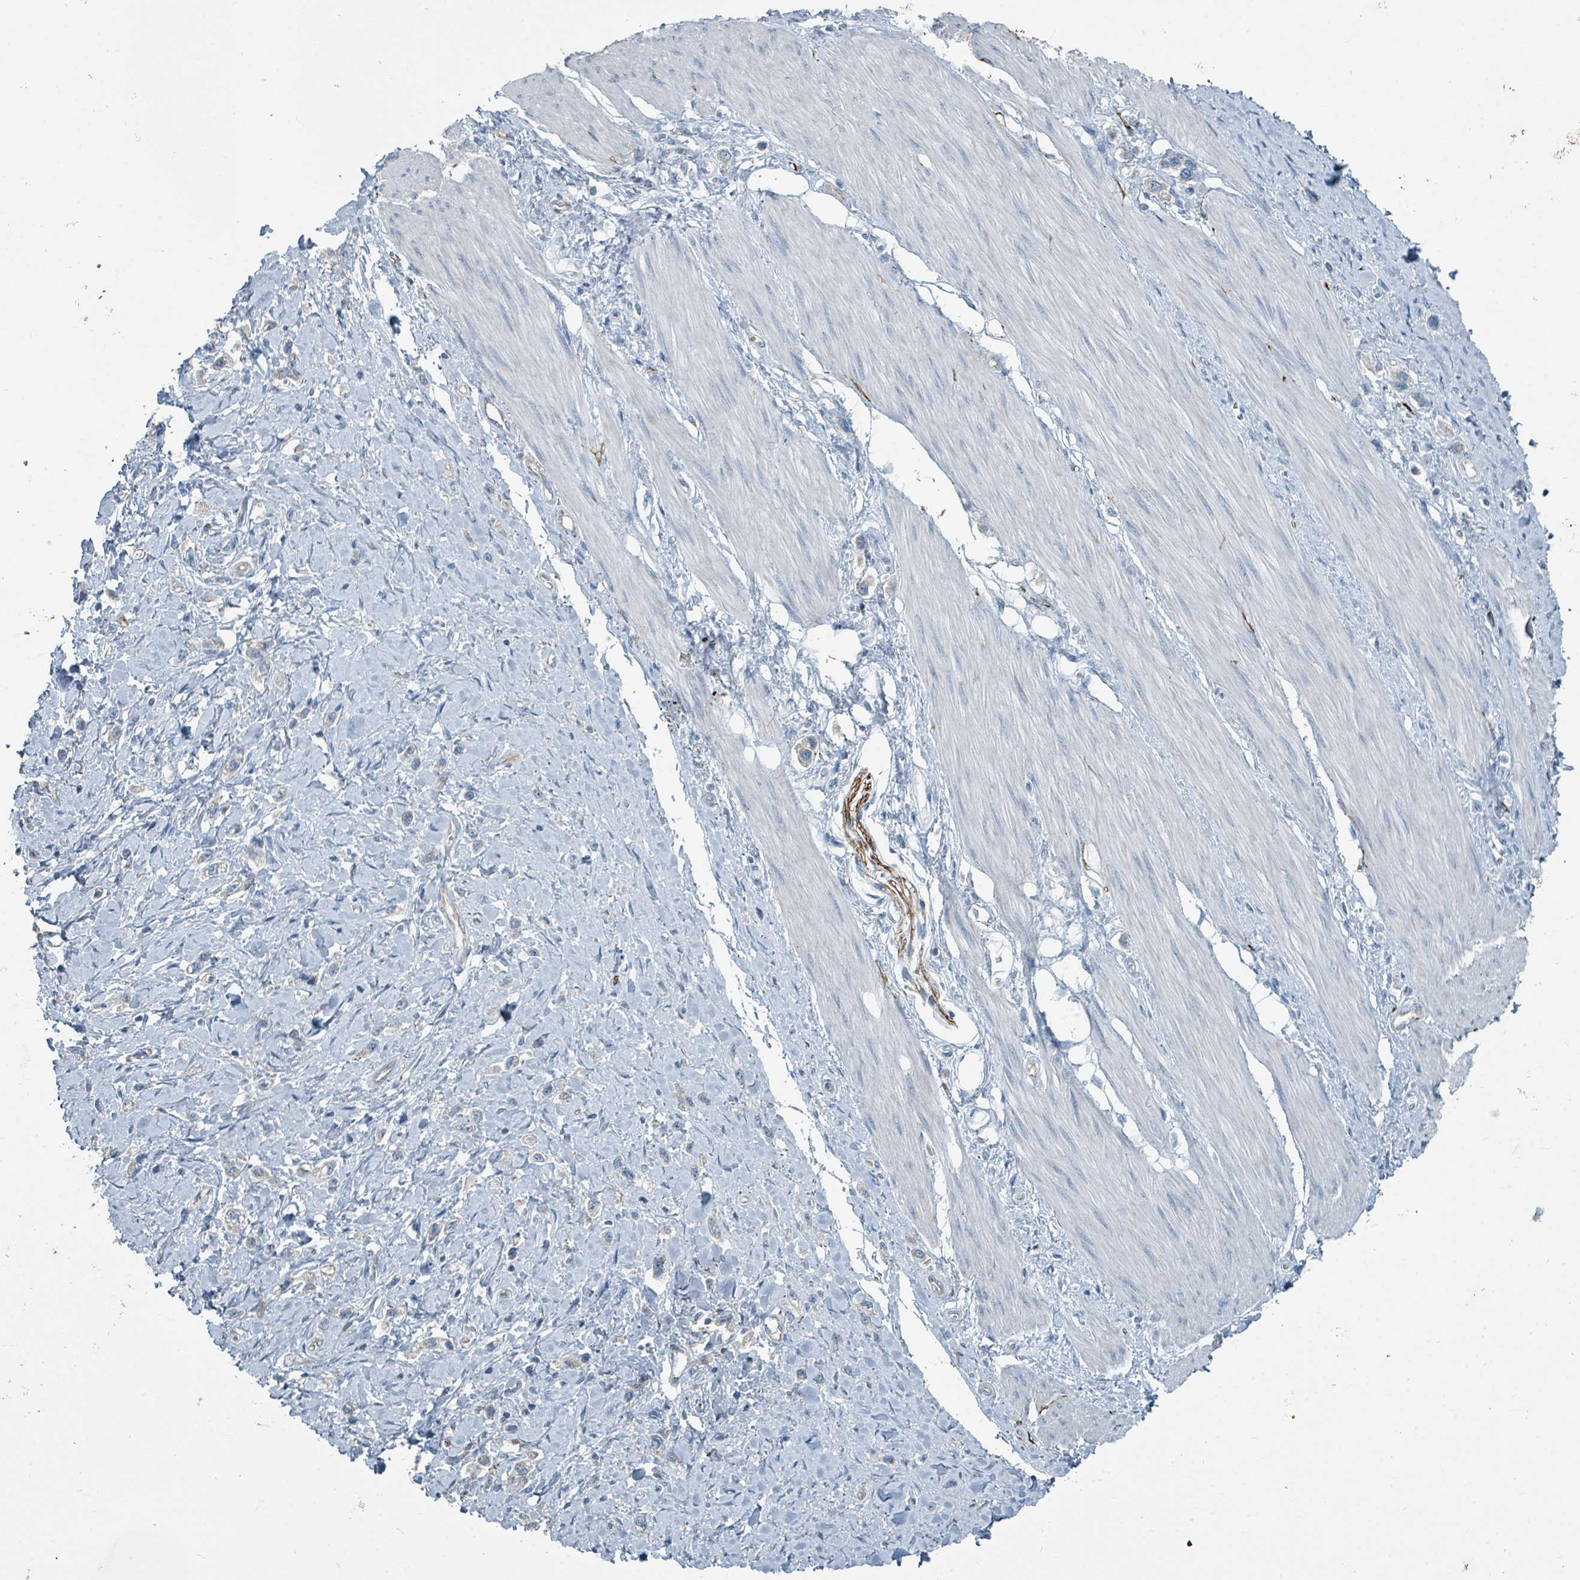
{"staining": {"intensity": "negative", "quantity": "none", "location": "none"}, "tissue": "stomach cancer", "cell_type": "Tumor cells", "image_type": "cancer", "snomed": [{"axis": "morphology", "description": "Adenocarcinoma, NOS"}, {"axis": "topography", "description": "Stomach"}], "caption": "Tumor cells are negative for brown protein staining in stomach cancer.", "gene": "RASA4", "patient": {"sex": "female", "age": 65}}